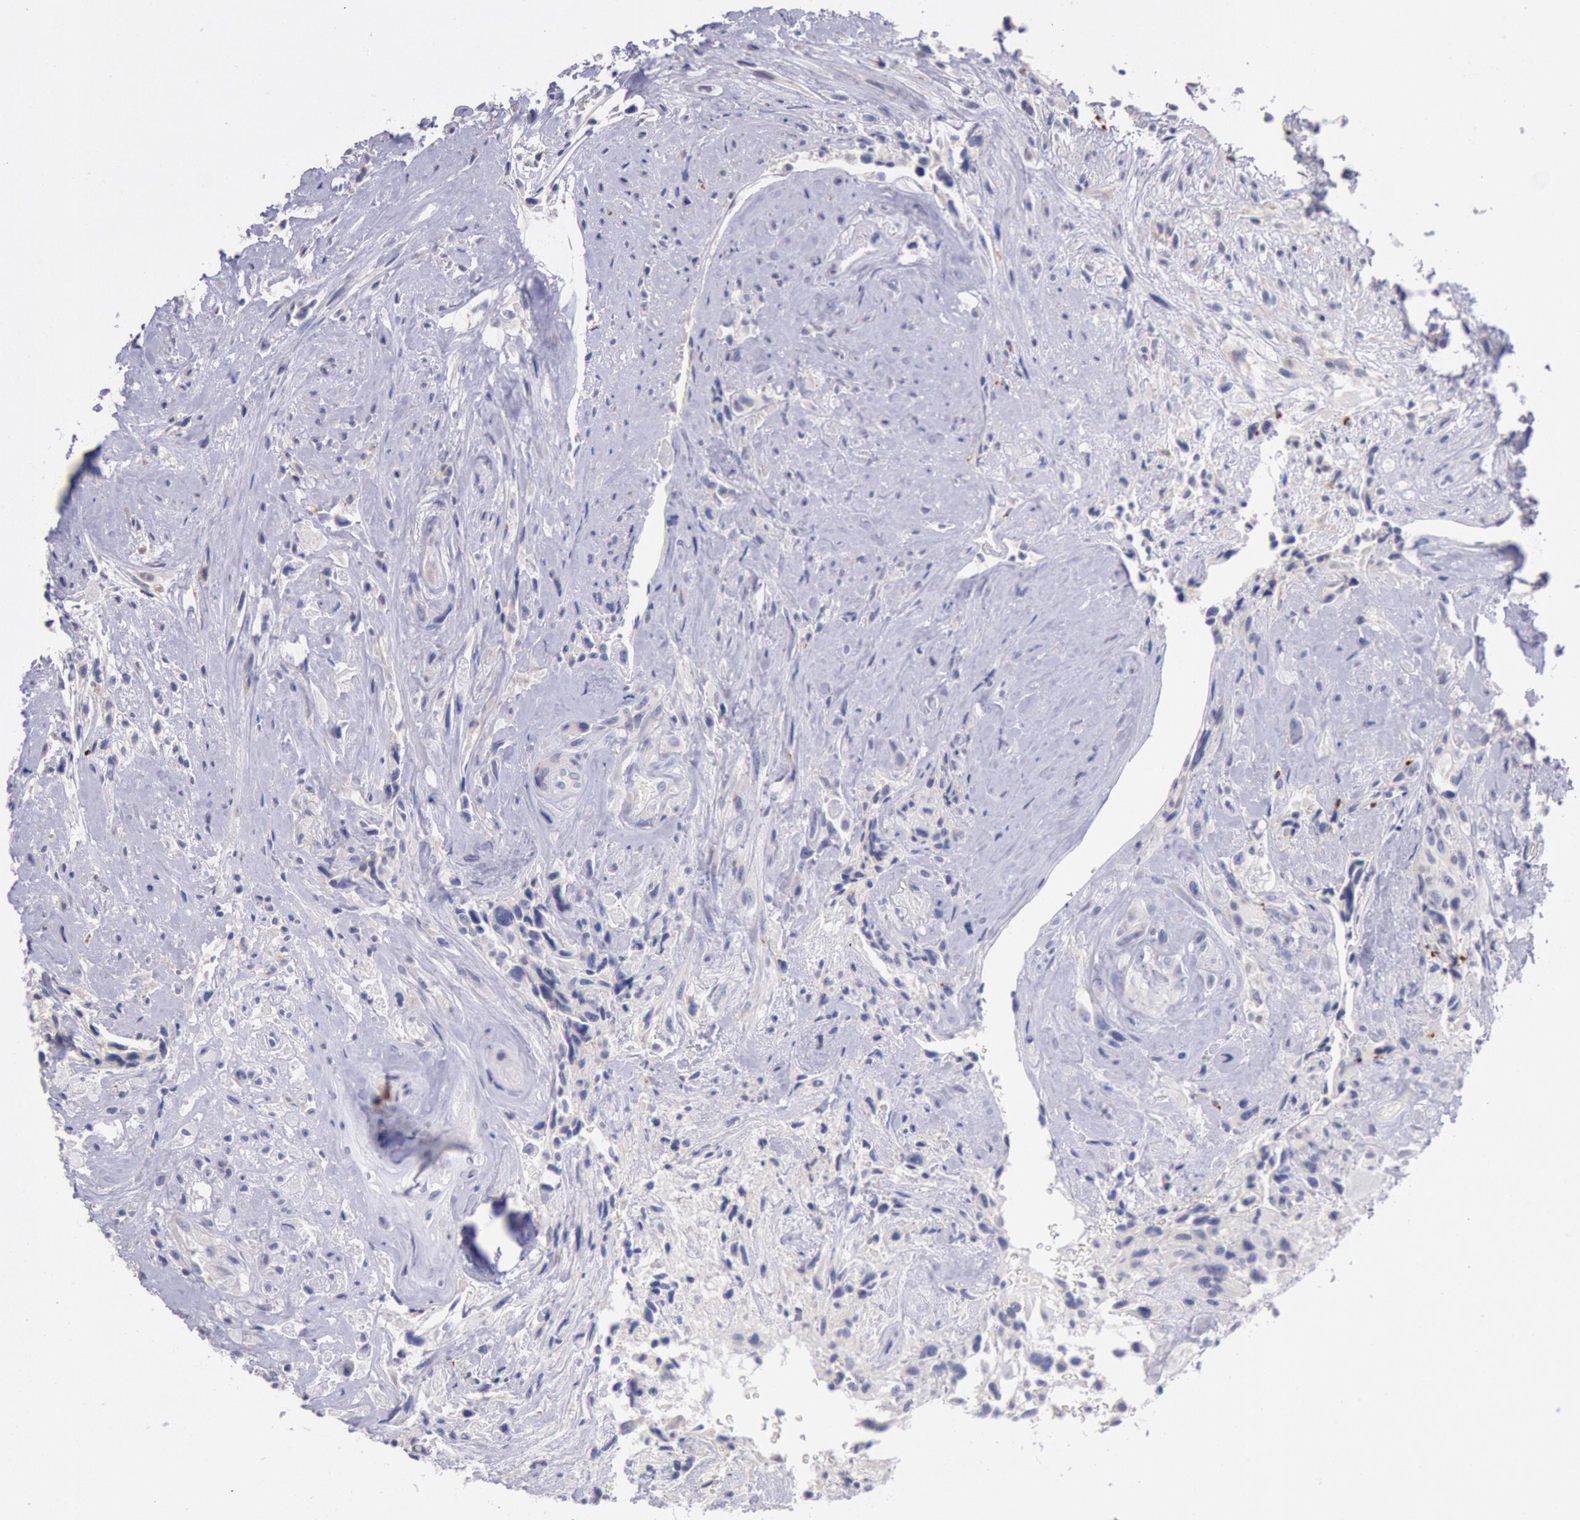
{"staining": {"intensity": "negative", "quantity": "none", "location": "none"}, "tissue": "glioma", "cell_type": "Tumor cells", "image_type": "cancer", "snomed": [{"axis": "morphology", "description": "Glioma, malignant, High grade"}, {"axis": "topography", "description": "Brain"}], "caption": "High-grade glioma (malignant) was stained to show a protein in brown. There is no significant staining in tumor cells.", "gene": "GAL3ST1", "patient": {"sex": "male", "age": 48}}